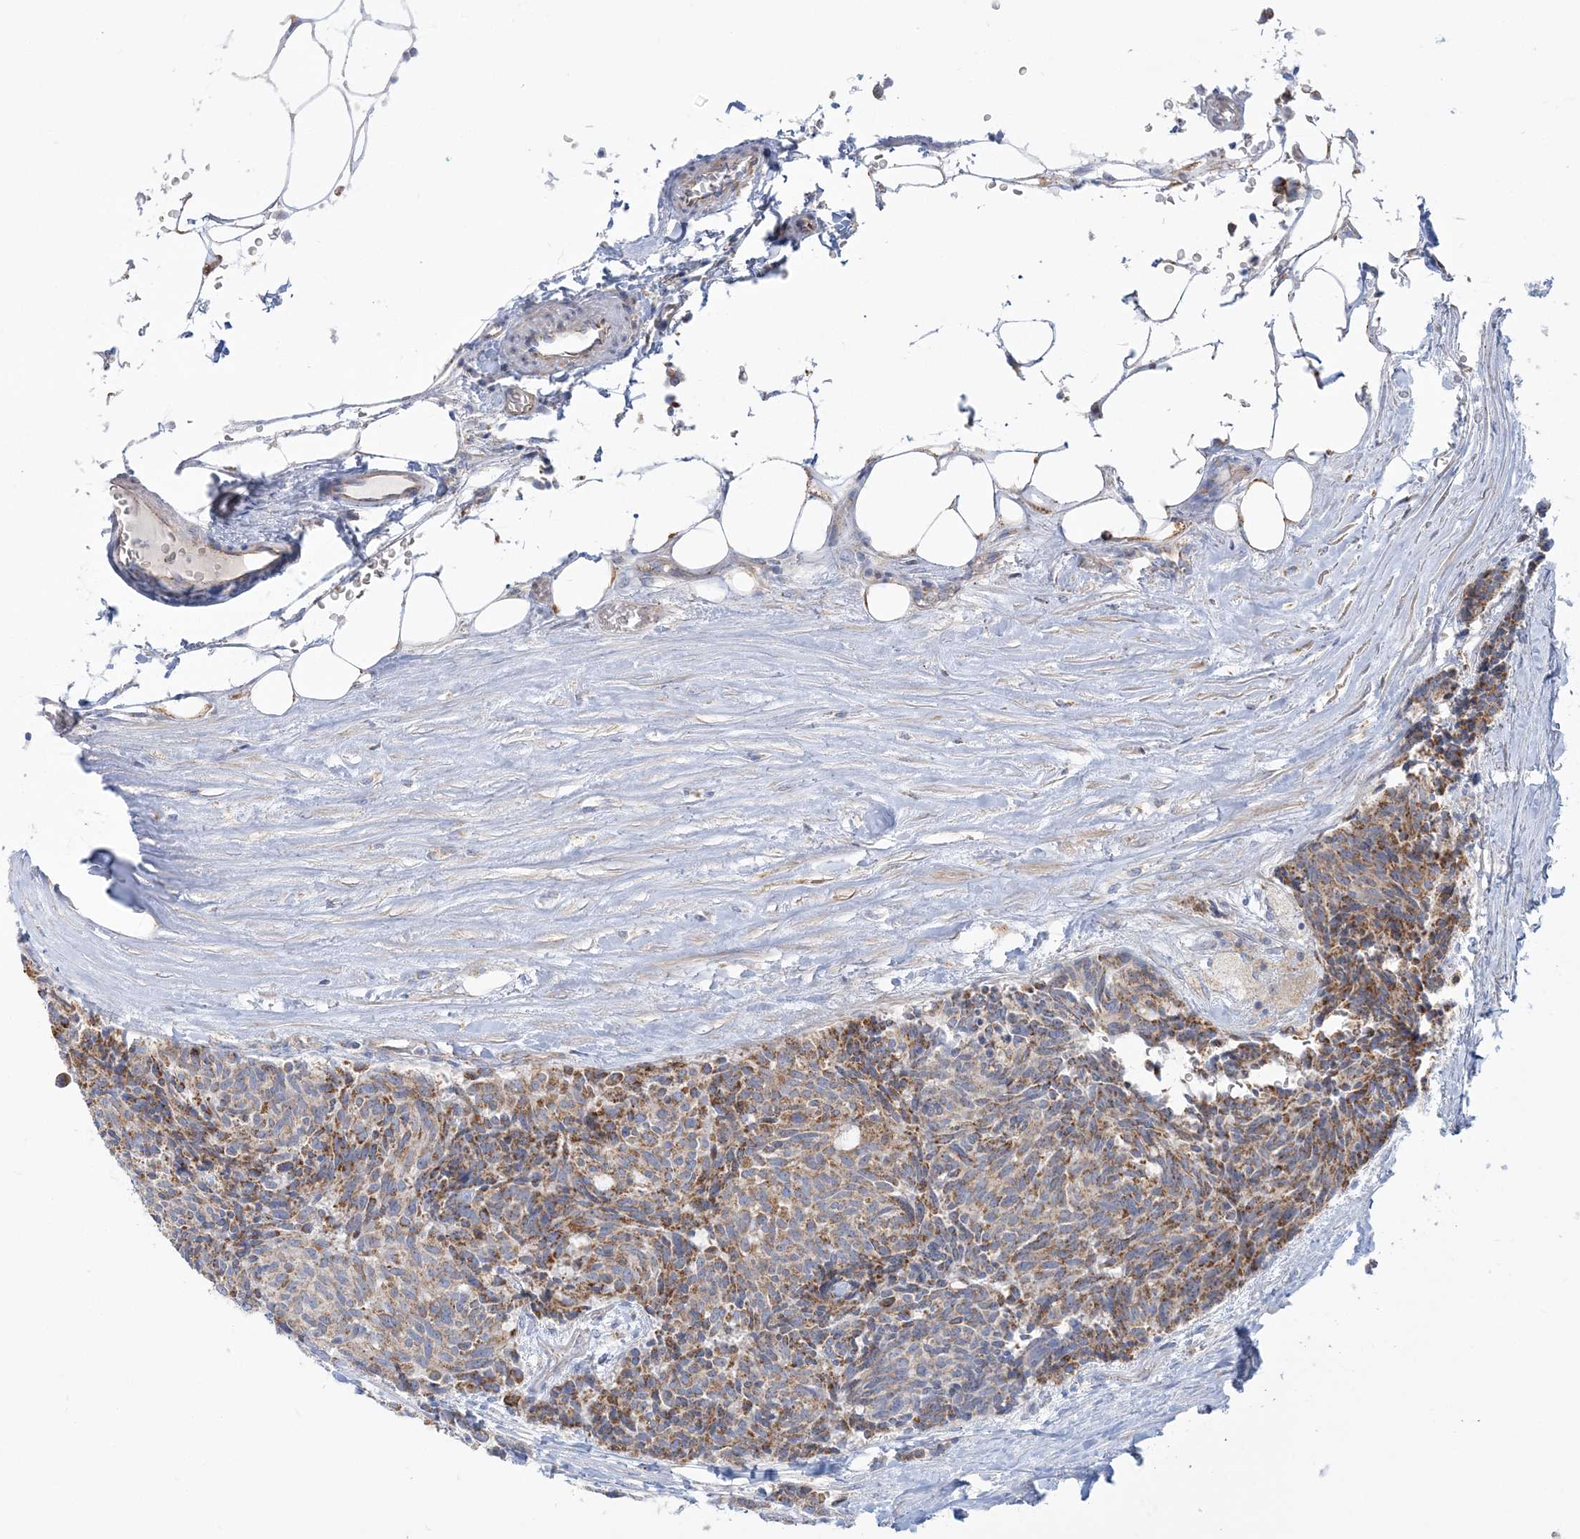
{"staining": {"intensity": "moderate", "quantity": ">75%", "location": "cytoplasmic/membranous"}, "tissue": "carcinoid", "cell_type": "Tumor cells", "image_type": "cancer", "snomed": [{"axis": "morphology", "description": "Carcinoid, malignant, NOS"}, {"axis": "topography", "description": "Pancreas"}], "caption": "A brown stain labels moderate cytoplasmic/membranous positivity of a protein in human carcinoid tumor cells.", "gene": "TBC1D14", "patient": {"sex": "female", "age": 54}}